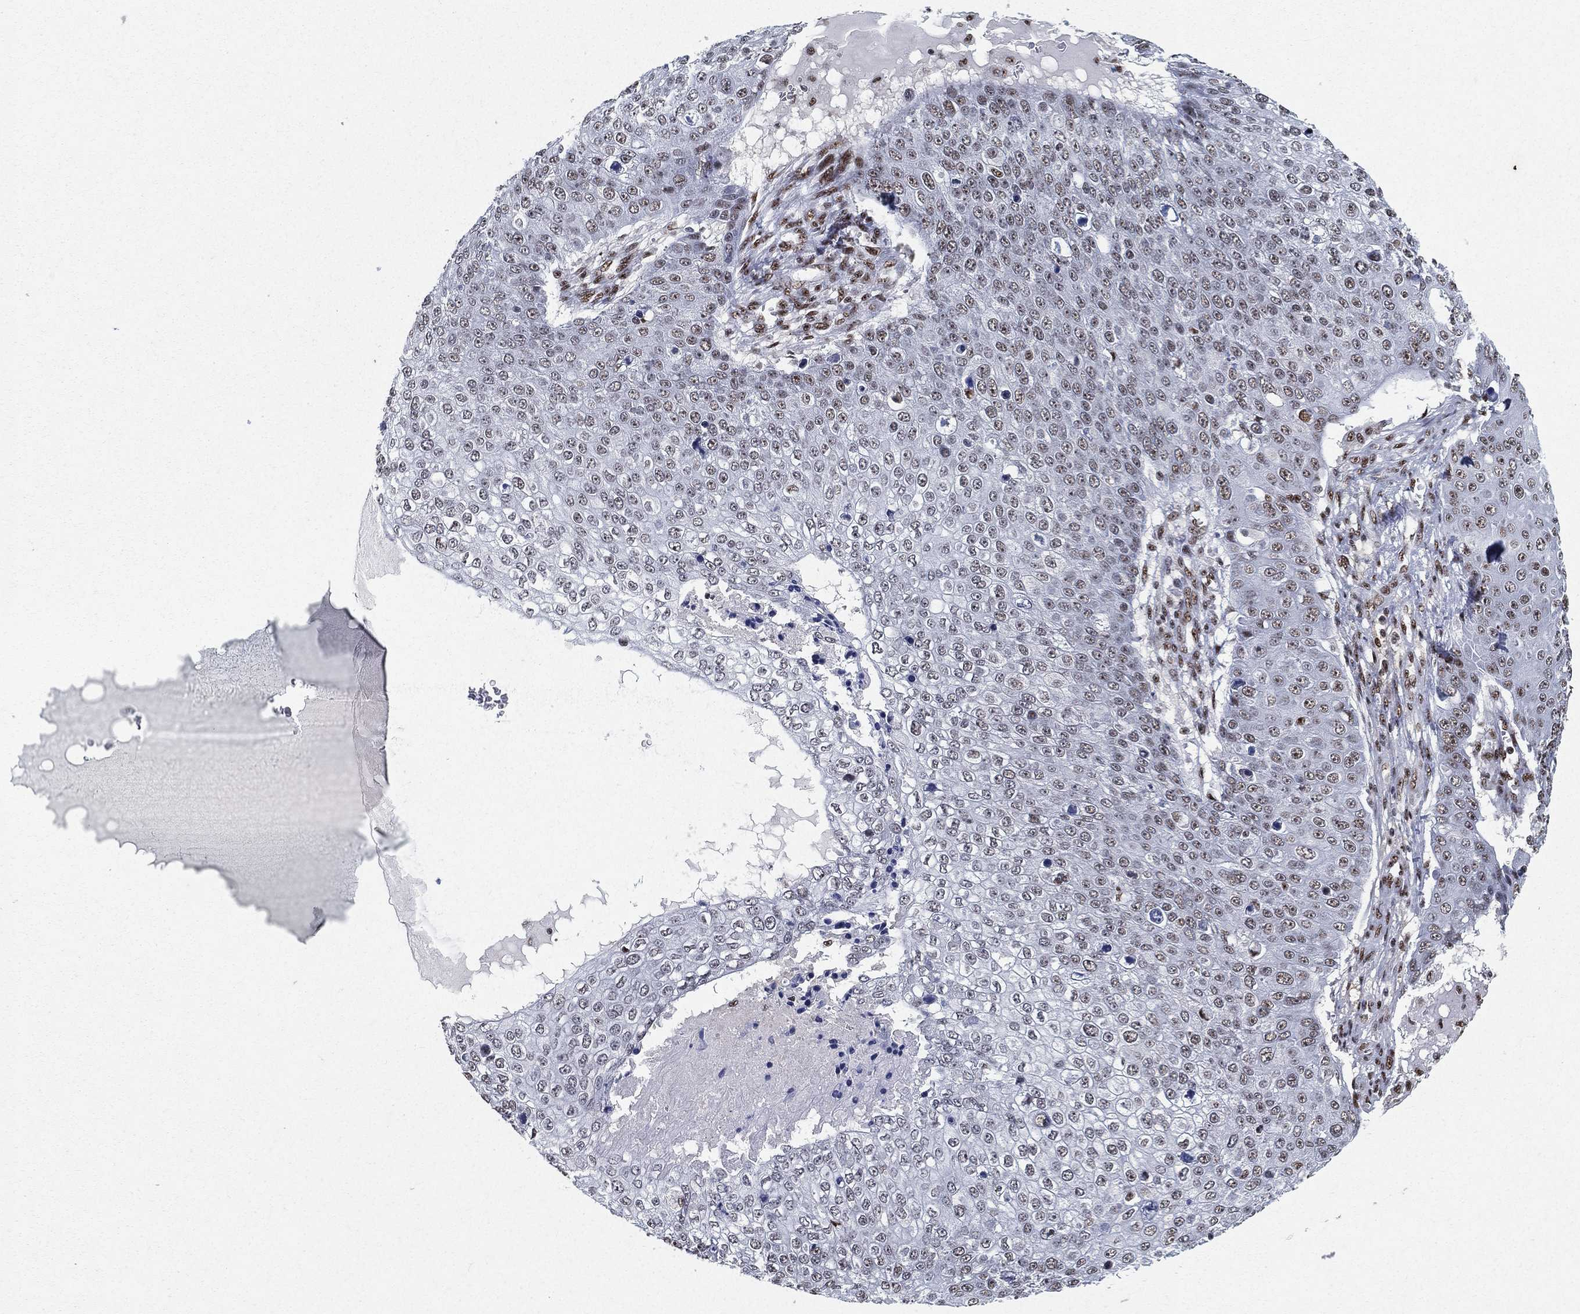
{"staining": {"intensity": "weak", "quantity": "<25%", "location": "nuclear"}, "tissue": "skin cancer", "cell_type": "Tumor cells", "image_type": "cancer", "snomed": [{"axis": "morphology", "description": "Squamous cell carcinoma, NOS"}, {"axis": "topography", "description": "Skin"}], "caption": "Immunohistochemistry micrograph of squamous cell carcinoma (skin) stained for a protein (brown), which displays no staining in tumor cells. (DAB immunohistochemistry visualized using brightfield microscopy, high magnification).", "gene": "DDX27", "patient": {"sex": "male", "age": 71}}